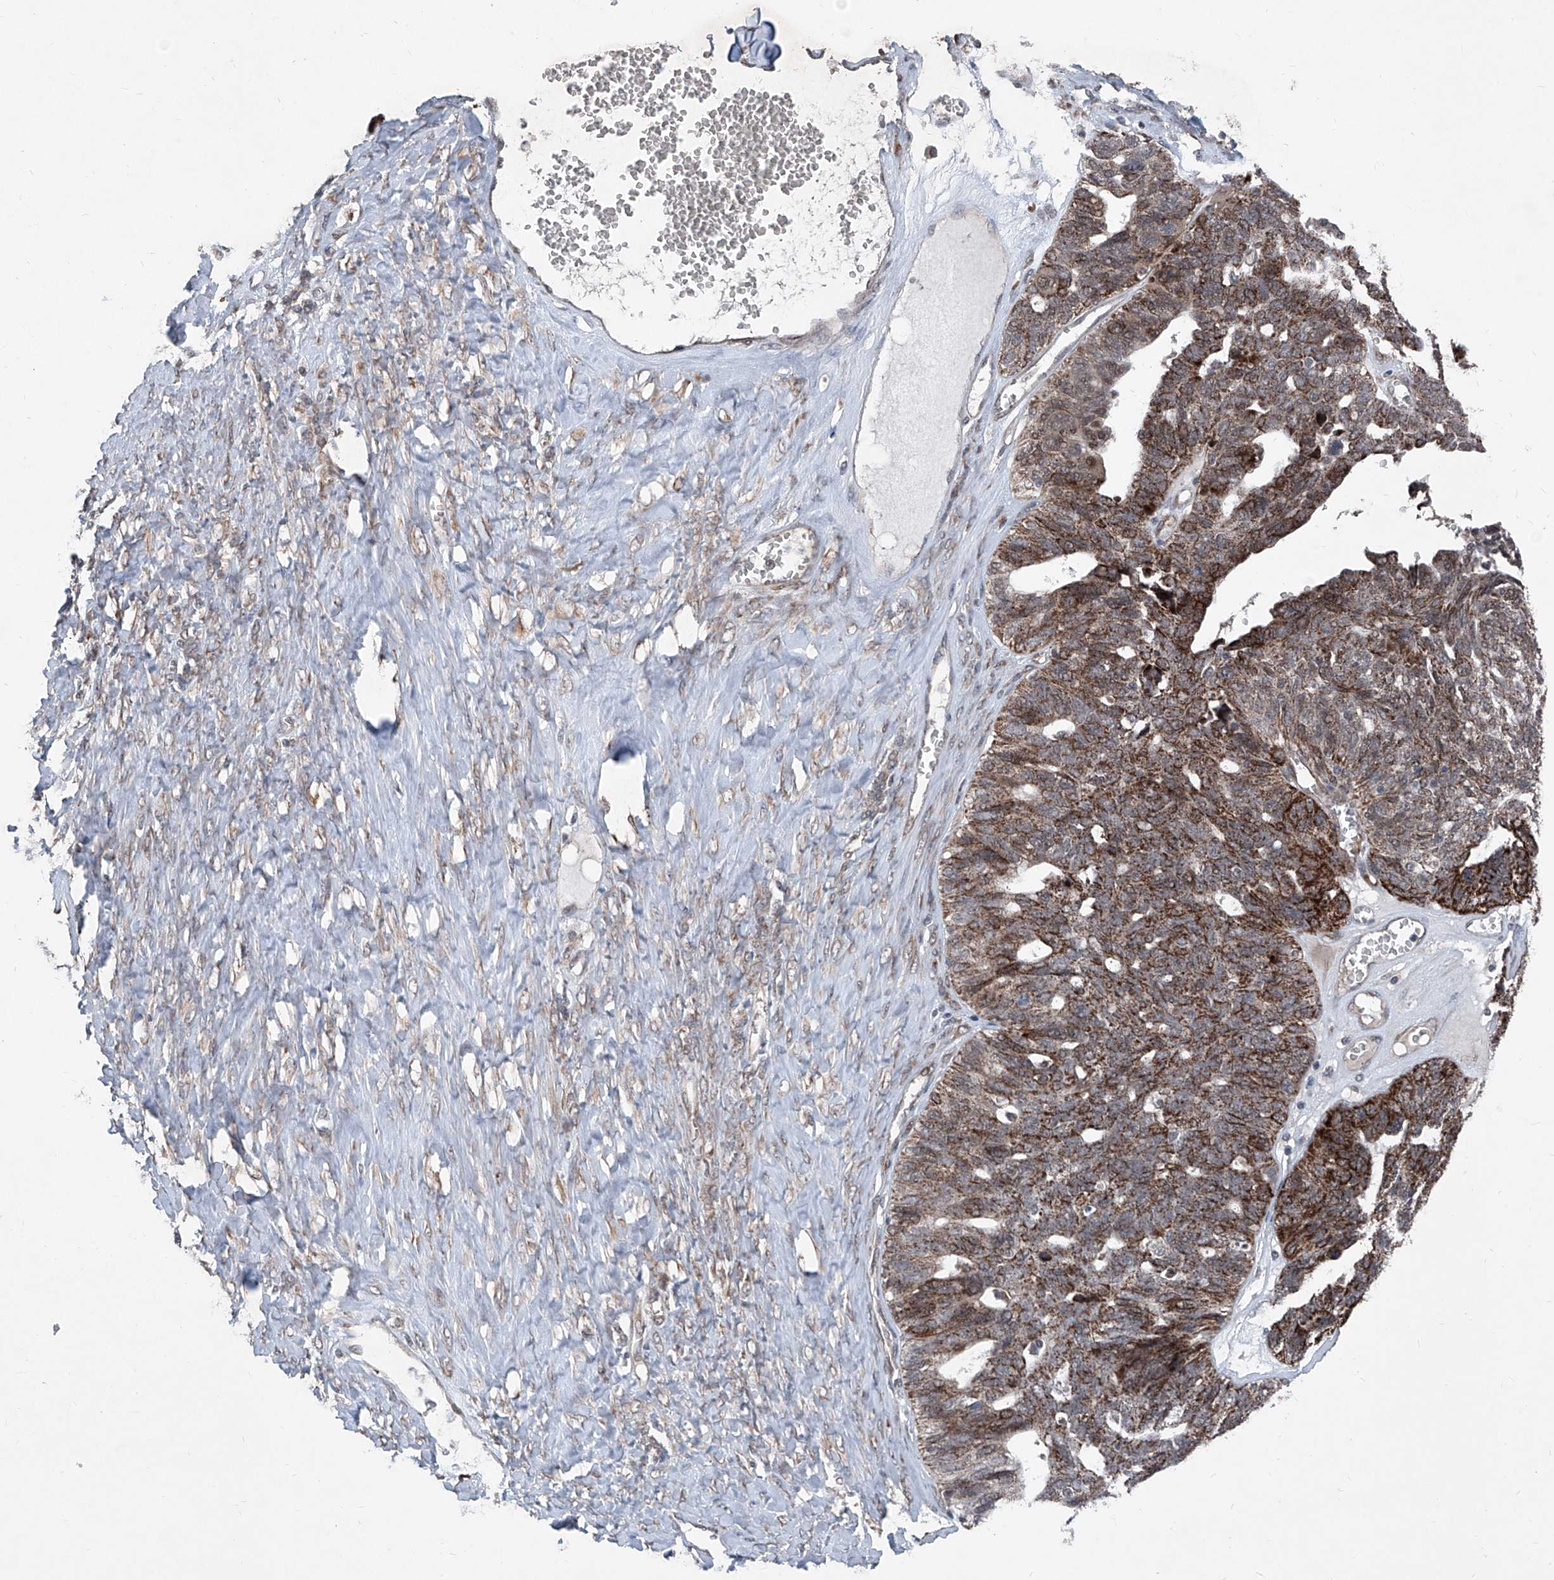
{"staining": {"intensity": "moderate", "quantity": ">75%", "location": "cytoplasmic/membranous"}, "tissue": "ovarian cancer", "cell_type": "Tumor cells", "image_type": "cancer", "snomed": [{"axis": "morphology", "description": "Cystadenocarcinoma, serous, NOS"}, {"axis": "topography", "description": "Ovary"}], "caption": "A micrograph showing moderate cytoplasmic/membranous expression in approximately >75% of tumor cells in ovarian cancer, as visualized by brown immunohistochemical staining.", "gene": "COA7", "patient": {"sex": "female", "age": 79}}